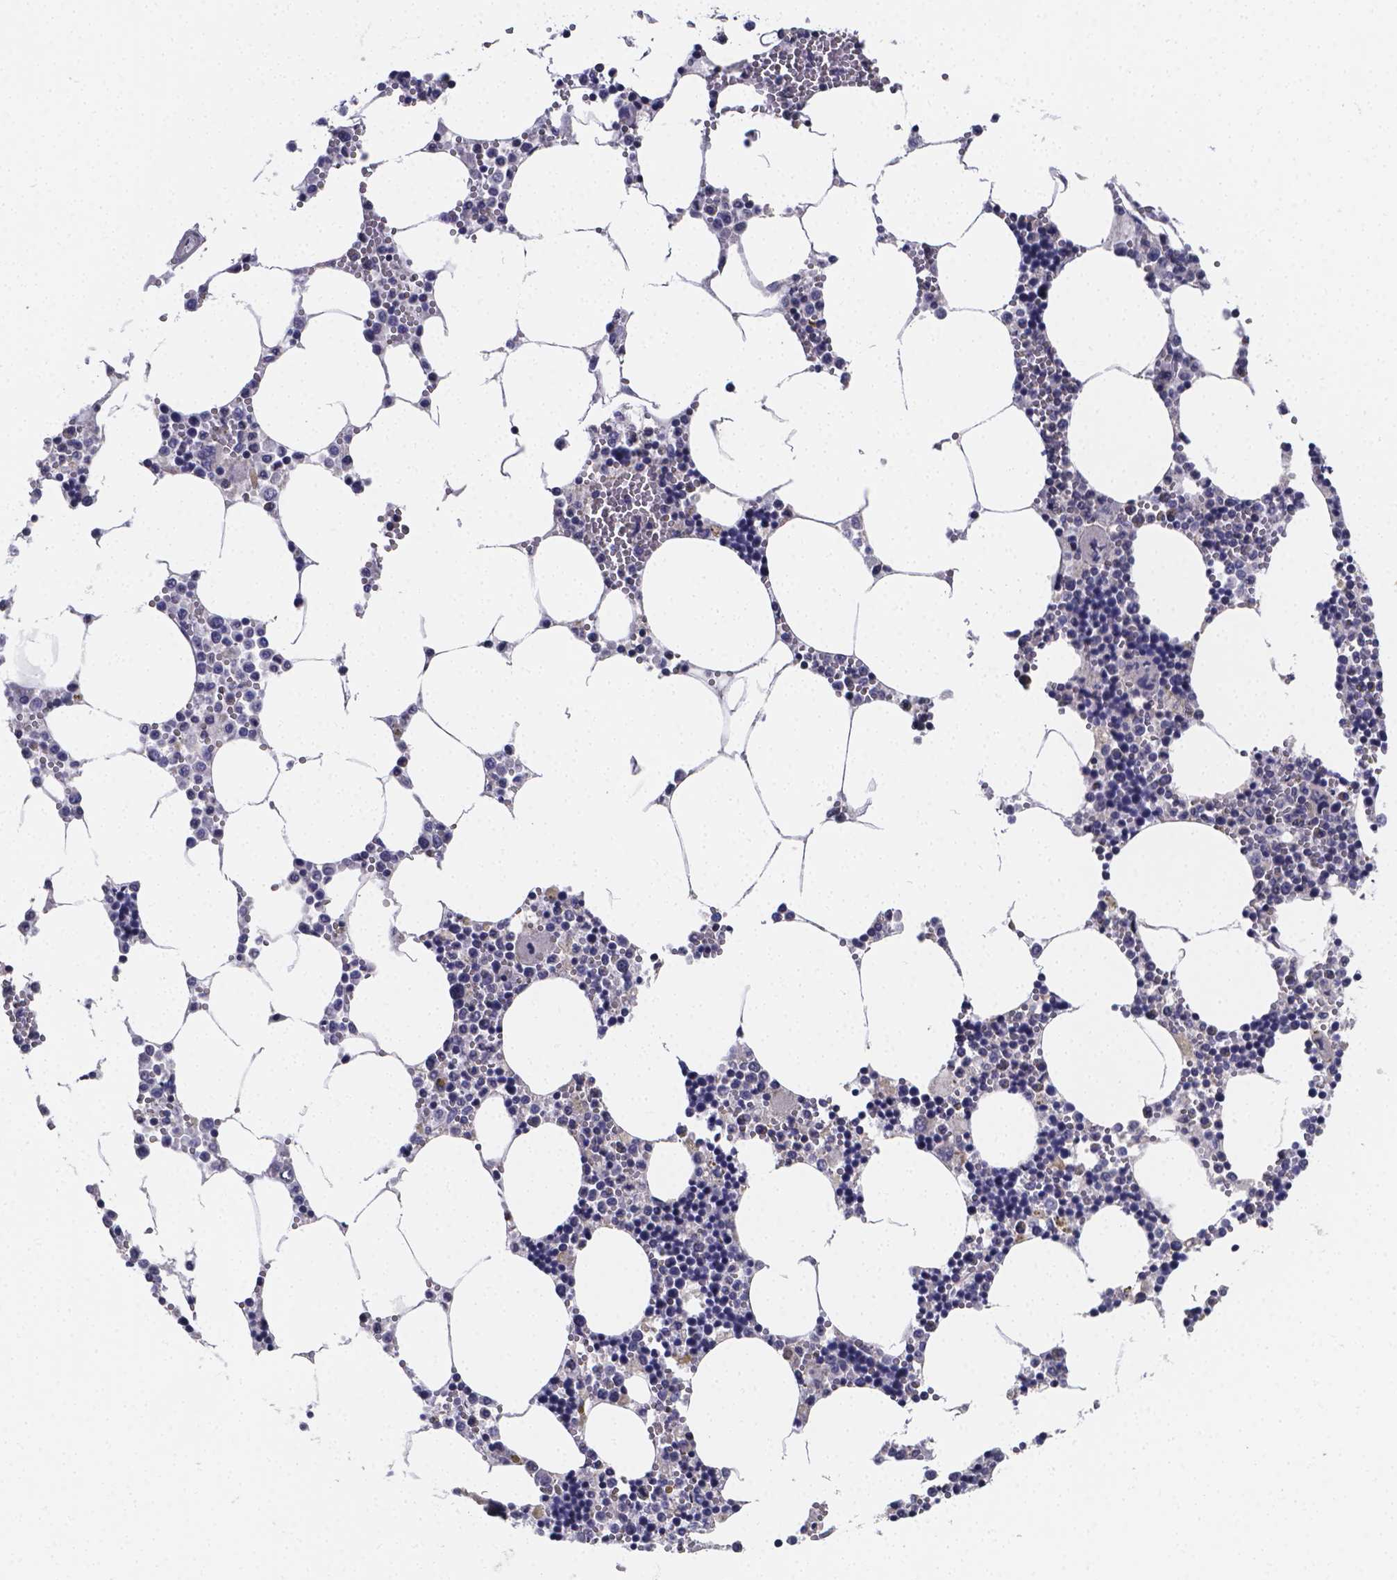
{"staining": {"intensity": "negative", "quantity": "none", "location": "none"}, "tissue": "bone marrow", "cell_type": "Hematopoietic cells", "image_type": "normal", "snomed": [{"axis": "morphology", "description": "Normal tissue, NOS"}, {"axis": "topography", "description": "Bone marrow"}], "caption": "Hematopoietic cells show no significant protein positivity in normal bone marrow. (DAB immunohistochemistry (IHC), high magnification).", "gene": "RERG", "patient": {"sex": "male", "age": 54}}